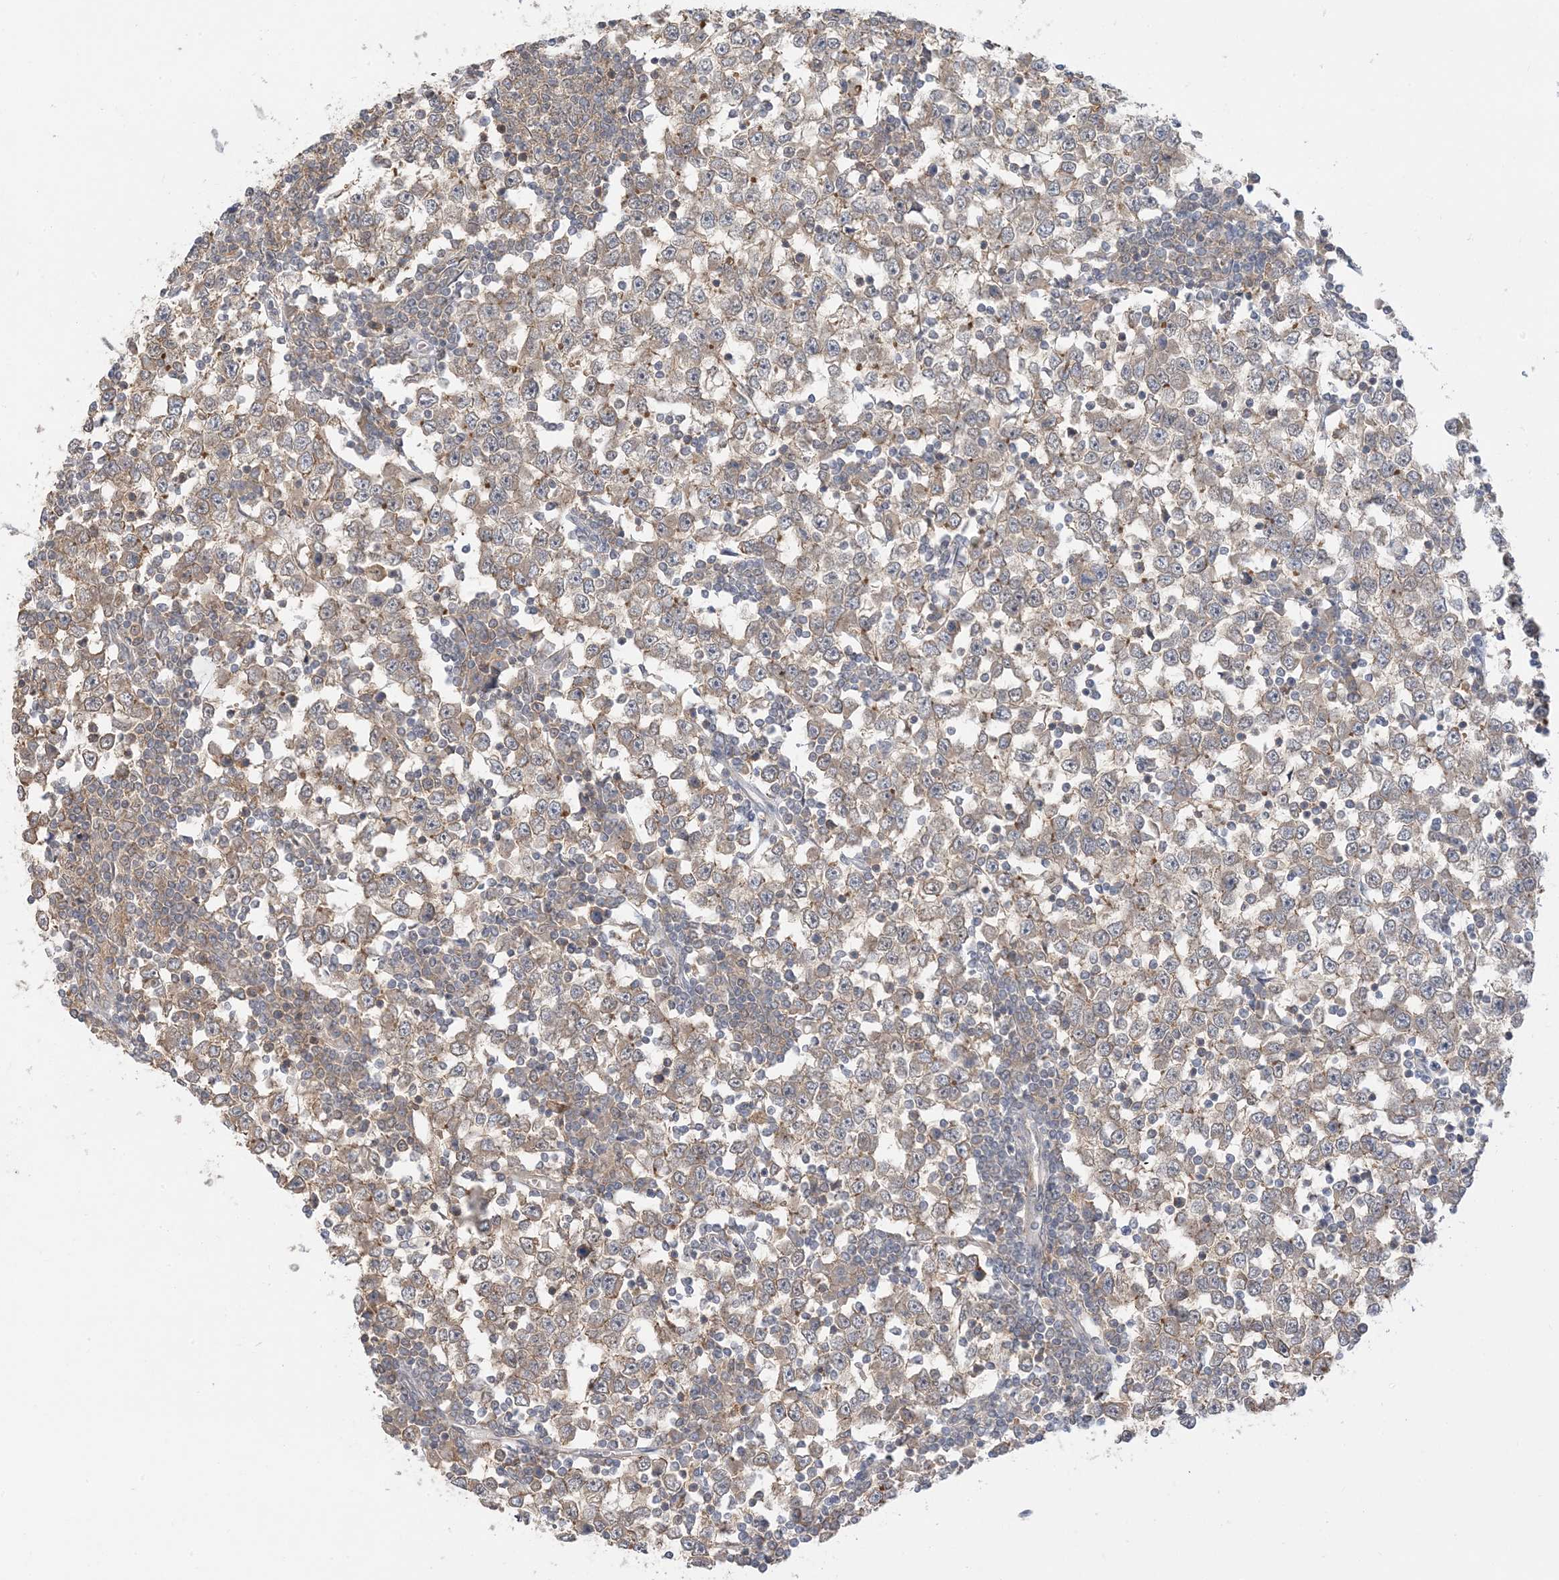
{"staining": {"intensity": "weak", "quantity": ">75%", "location": "cytoplasmic/membranous"}, "tissue": "testis cancer", "cell_type": "Tumor cells", "image_type": "cancer", "snomed": [{"axis": "morphology", "description": "Seminoma, NOS"}, {"axis": "topography", "description": "Testis"}], "caption": "Seminoma (testis) was stained to show a protein in brown. There is low levels of weak cytoplasmic/membranous positivity in approximately >75% of tumor cells. The staining is performed using DAB (3,3'-diaminobenzidine) brown chromogen to label protein expression. The nuclei are counter-stained blue using hematoxylin.", "gene": "WDR26", "patient": {"sex": "male", "age": 65}}